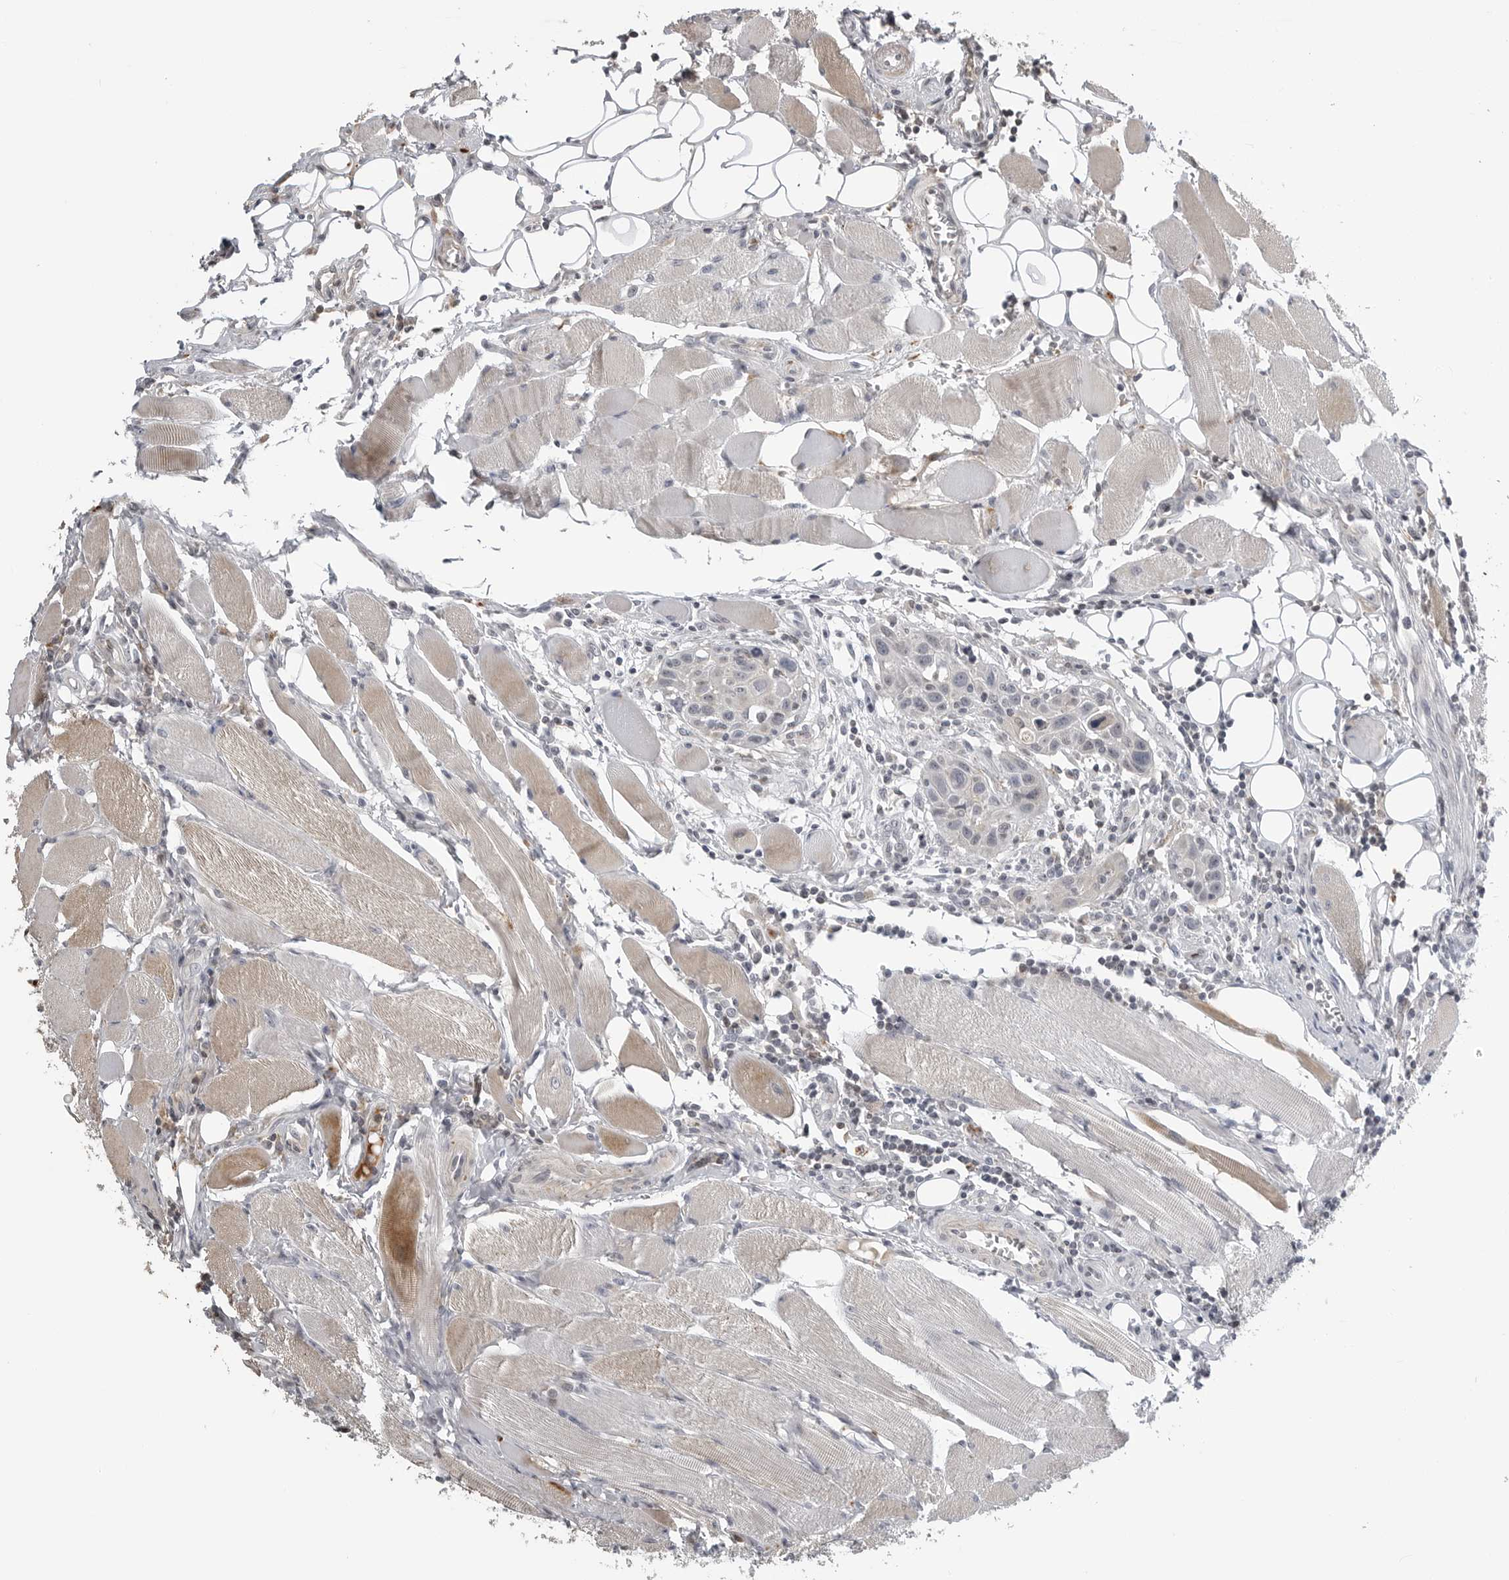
{"staining": {"intensity": "weak", "quantity": "<25%", "location": "cytoplasmic/membranous"}, "tissue": "head and neck cancer", "cell_type": "Tumor cells", "image_type": "cancer", "snomed": [{"axis": "morphology", "description": "Squamous cell carcinoma, NOS"}, {"axis": "topography", "description": "Oral tissue"}, {"axis": "topography", "description": "Head-Neck"}], "caption": "Head and neck cancer stained for a protein using immunohistochemistry shows no positivity tumor cells.", "gene": "CXCR5", "patient": {"sex": "female", "age": 50}}